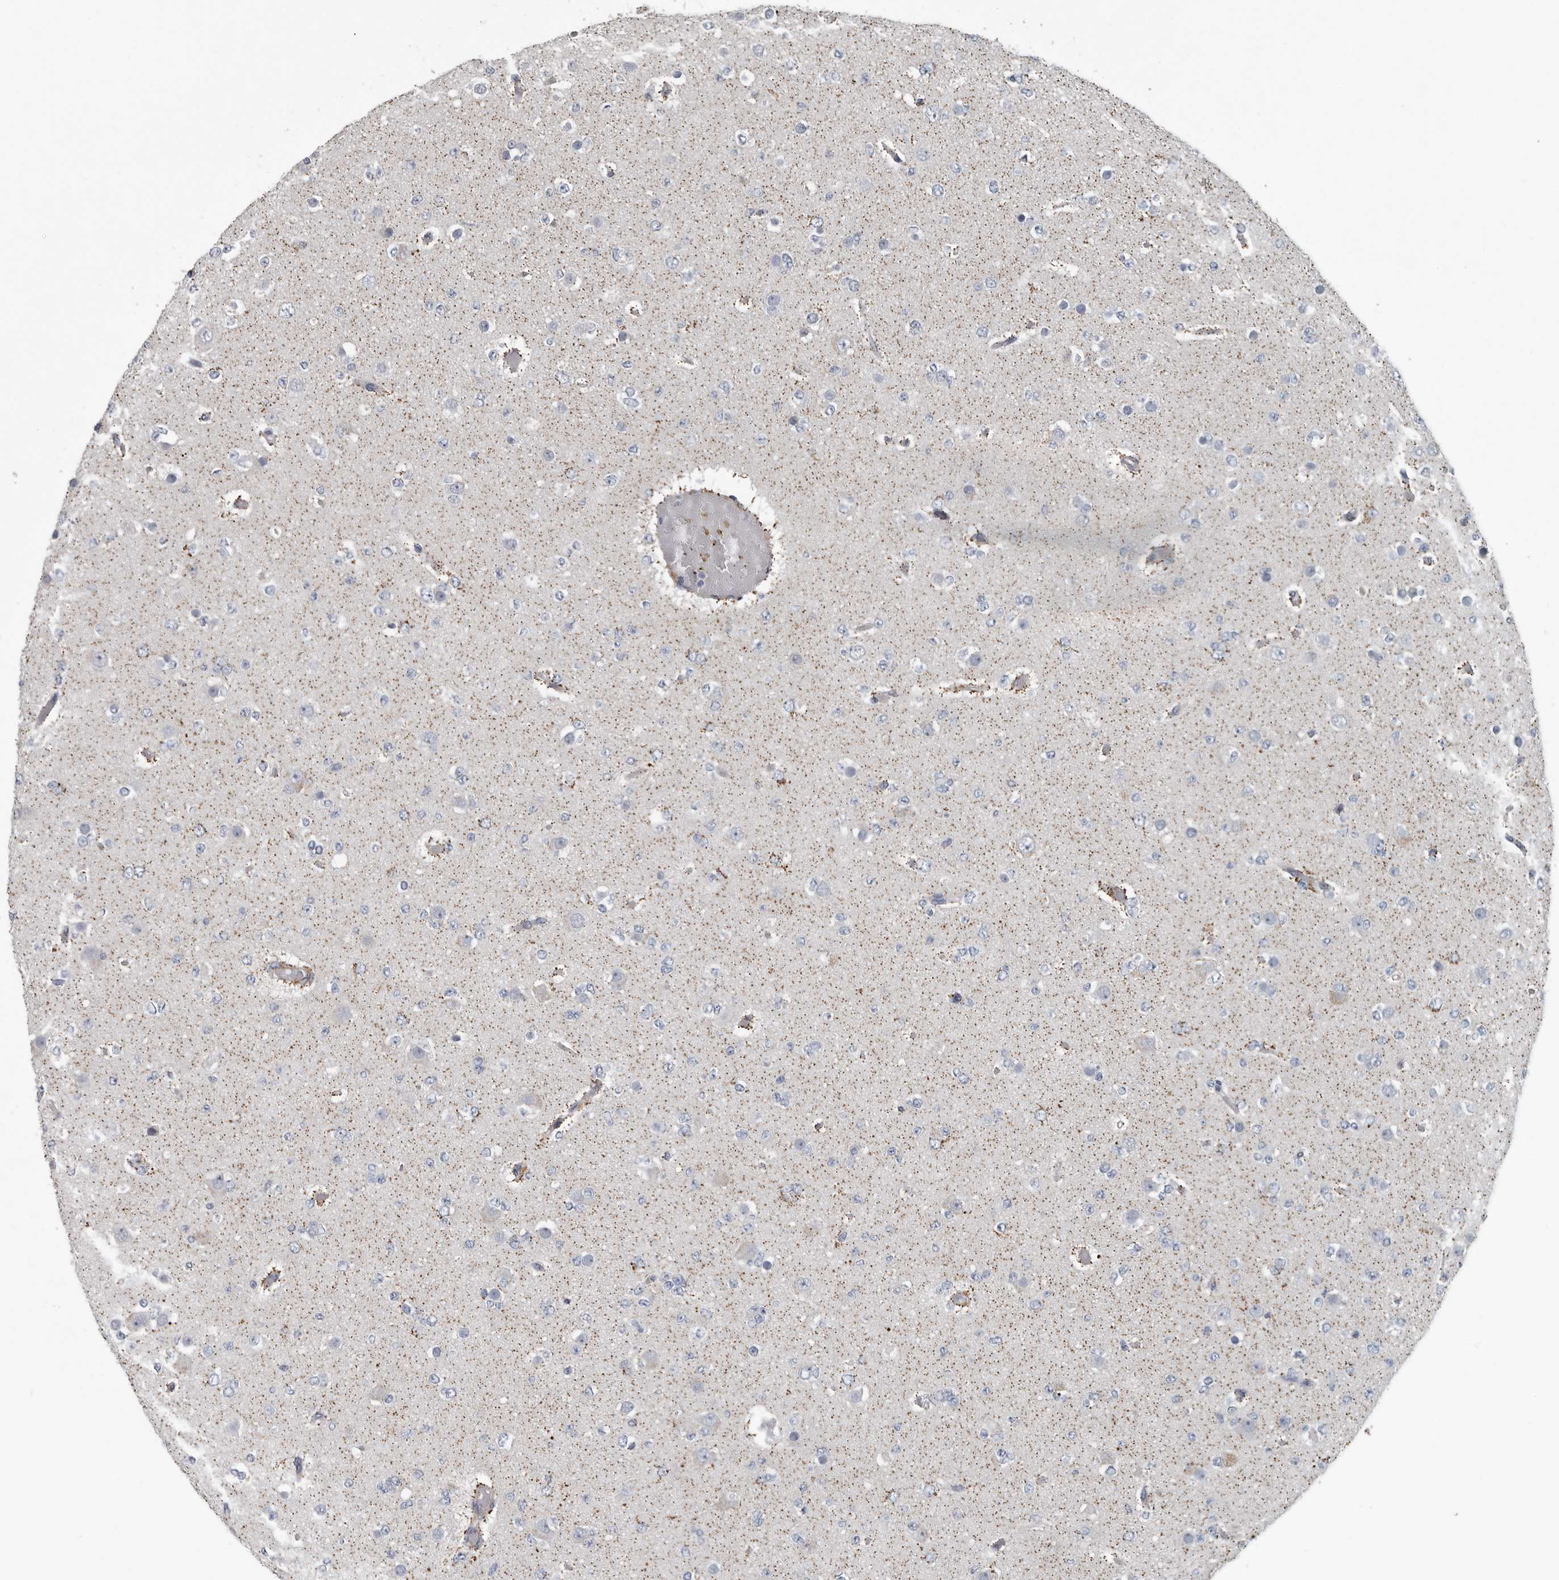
{"staining": {"intensity": "negative", "quantity": "none", "location": "none"}, "tissue": "glioma", "cell_type": "Tumor cells", "image_type": "cancer", "snomed": [{"axis": "morphology", "description": "Glioma, malignant, Low grade"}, {"axis": "topography", "description": "Brain"}], "caption": "Tumor cells show no significant protein staining in glioma. The staining was performed using DAB to visualize the protein expression in brown, while the nuclei were stained in blue with hematoxylin (Magnification: 20x).", "gene": "DPY19L4", "patient": {"sex": "female", "age": 22}}